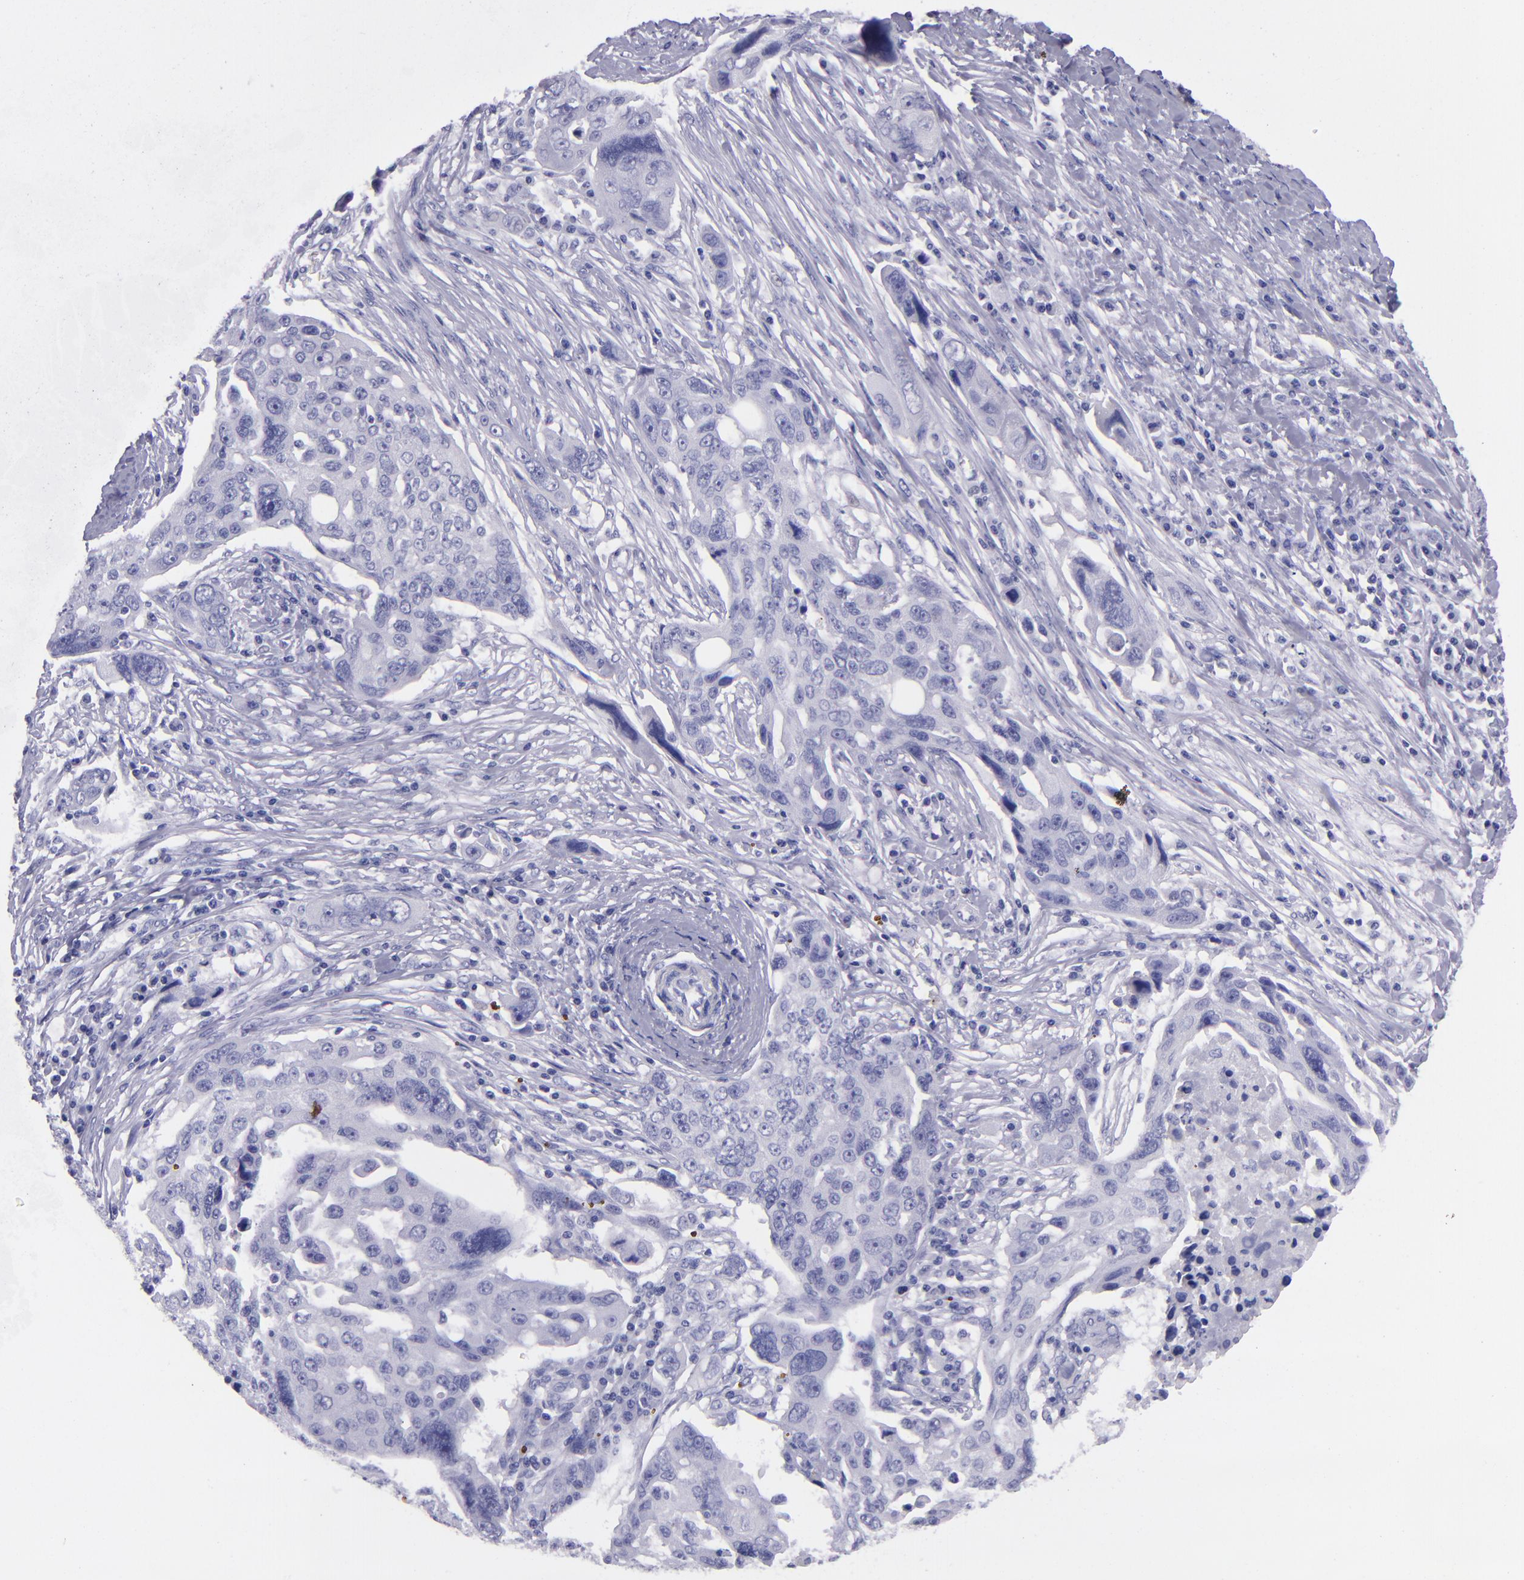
{"staining": {"intensity": "negative", "quantity": "none", "location": "none"}, "tissue": "ovarian cancer", "cell_type": "Tumor cells", "image_type": "cancer", "snomed": [{"axis": "morphology", "description": "Carcinoma, endometroid"}, {"axis": "topography", "description": "Ovary"}], "caption": "Tumor cells show no significant expression in ovarian cancer.", "gene": "TNNT3", "patient": {"sex": "female", "age": 75}}